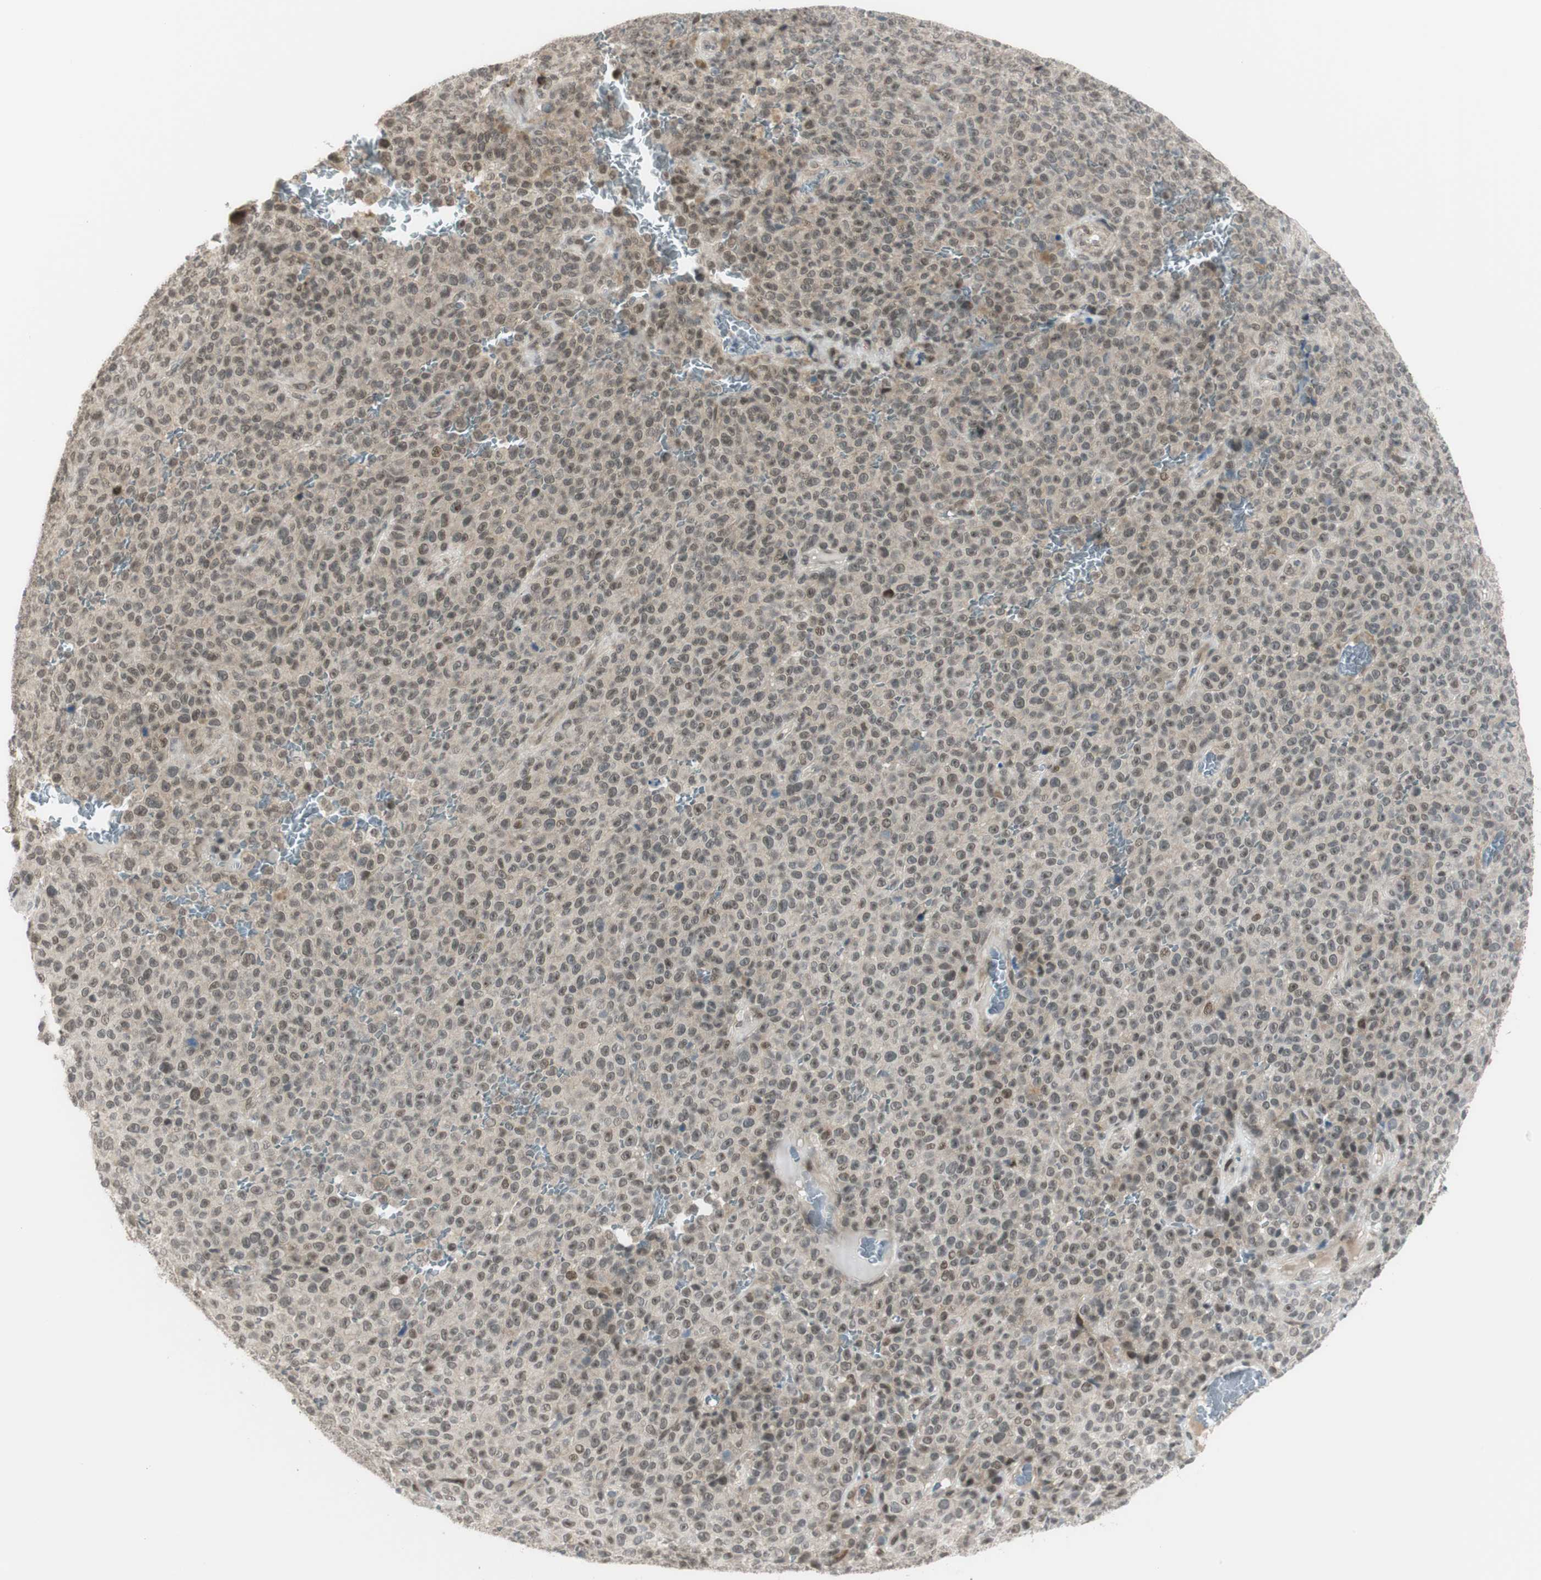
{"staining": {"intensity": "weak", "quantity": ">75%", "location": "cytoplasmic/membranous,nuclear"}, "tissue": "melanoma", "cell_type": "Tumor cells", "image_type": "cancer", "snomed": [{"axis": "morphology", "description": "Malignant melanoma, NOS"}, {"axis": "topography", "description": "Skin"}], "caption": "An image showing weak cytoplasmic/membranous and nuclear positivity in about >75% of tumor cells in malignant melanoma, as visualized by brown immunohistochemical staining.", "gene": "BRMS1", "patient": {"sex": "female", "age": 82}}